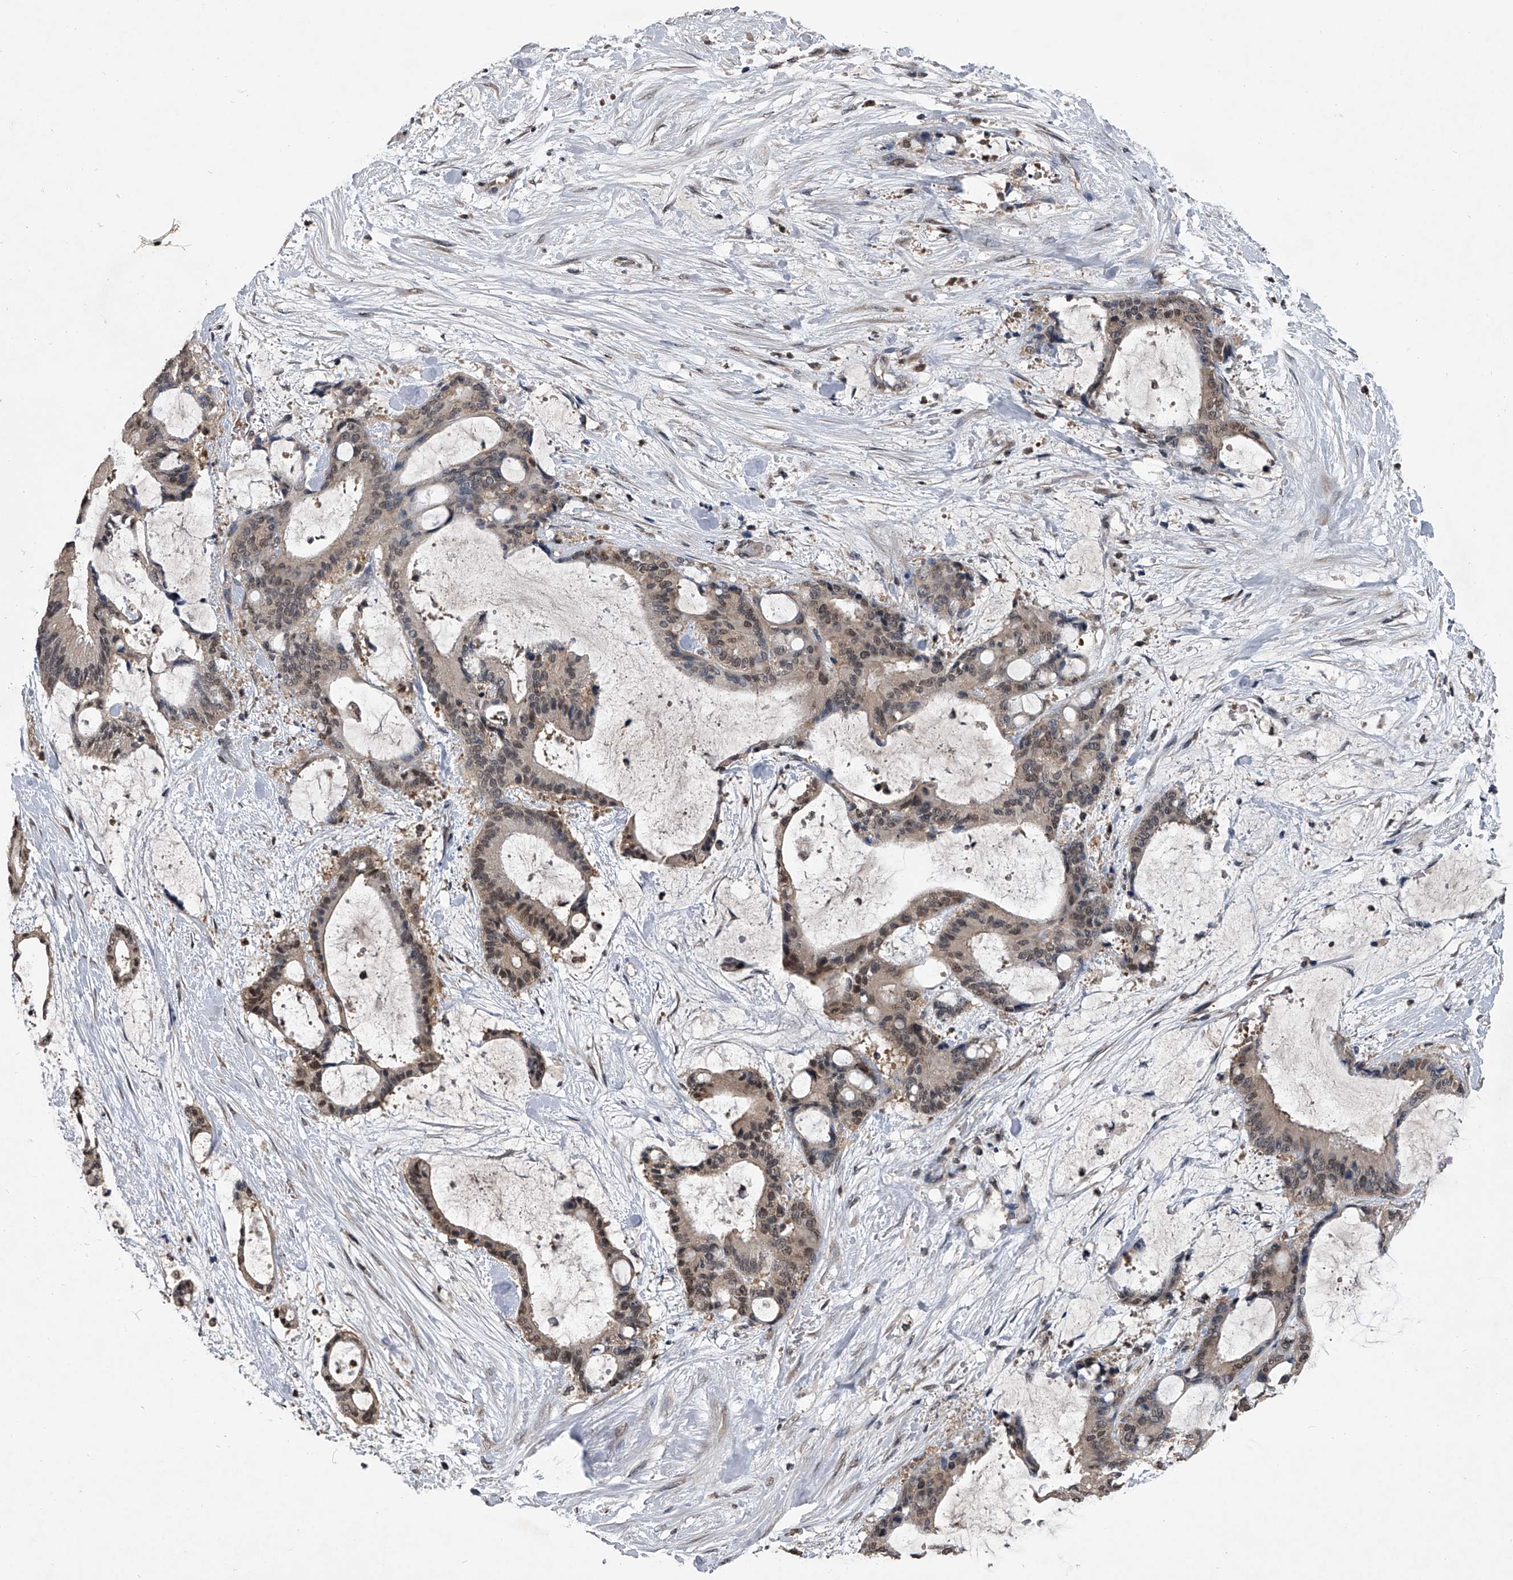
{"staining": {"intensity": "moderate", "quantity": "25%-75%", "location": "nuclear"}, "tissue": "liver cancer", "cell_type": "Tumor cells", "image_type": "cancer", "snomed": [{"axis": "morphology", "description": "Cholangiocarcinoma"}, {"axis": "topography", "description": "Liver"}], "caption": "Moderate nuclear protein expression is present in about 25%-75% of tumor cells in cholangiocarcinoma (liver).", "gene": "TSNAX", "patient": {"sex": "female", "age": 73}}